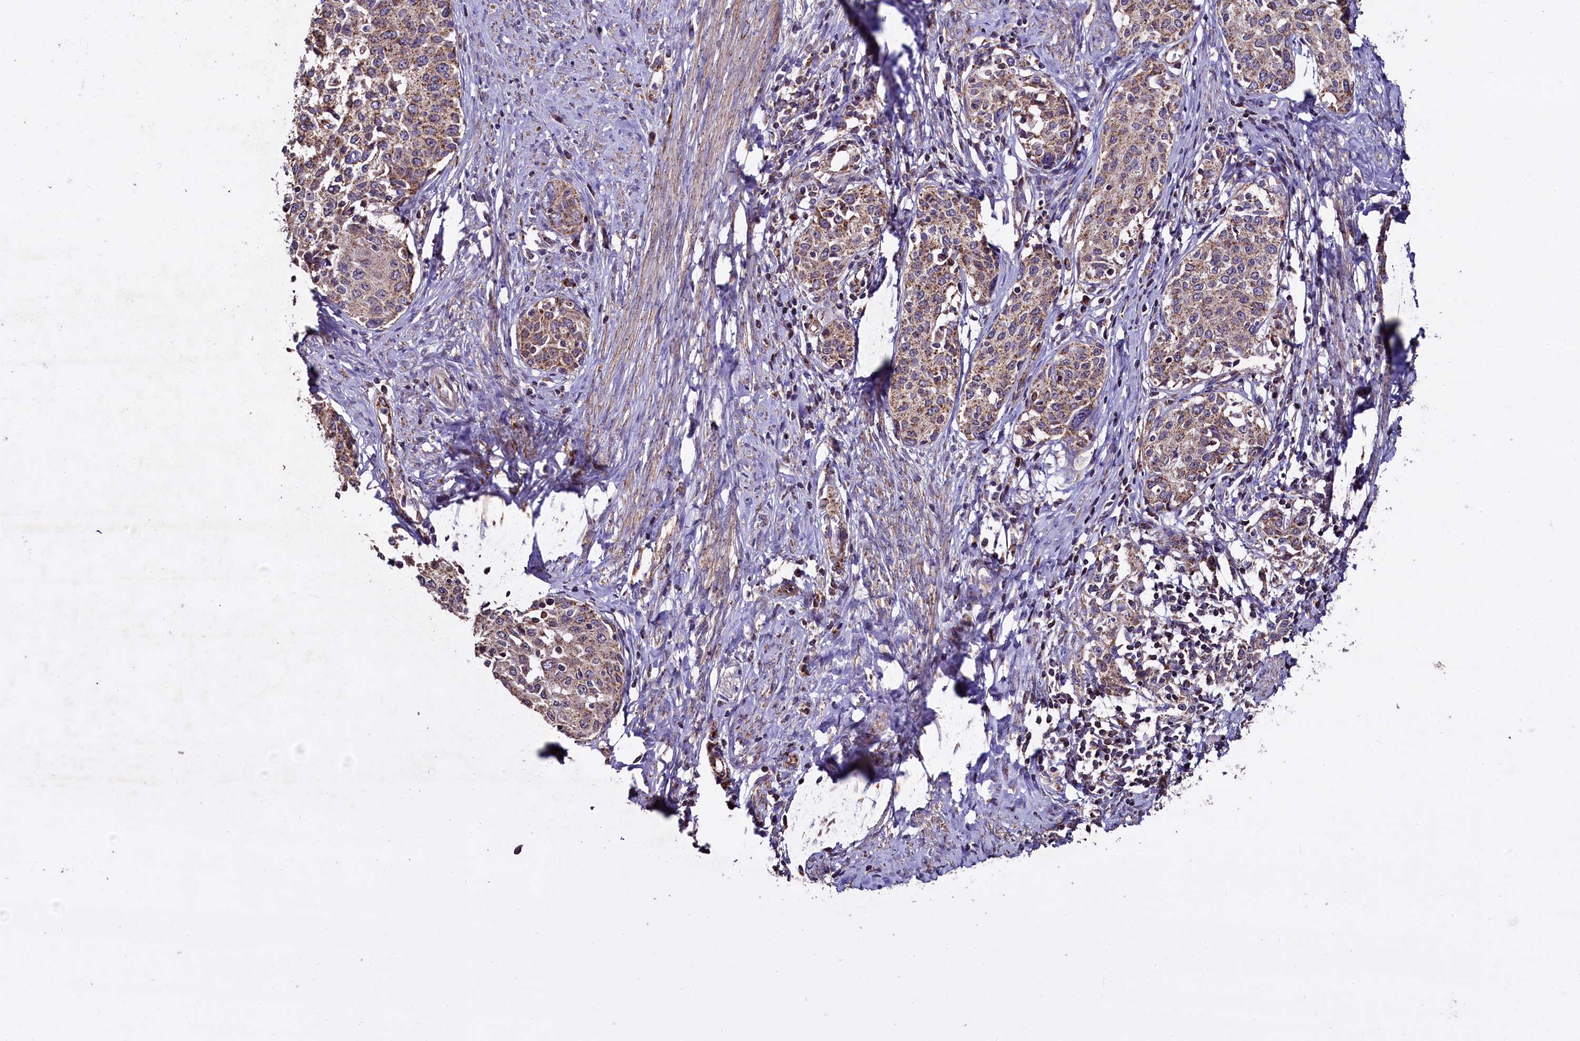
{"staining": {"intensity": "moderate", "quantity": ">75%", "location": "cytoplasmic/membranous"}, "tissue": "cervical cancer", "cell_type": "Tumor cells", "image_type": "cancer", "snomed": [{"axis": "morphology", "description": "Squamous cell carcinoma, NOS"}, {"axis": "morphology", "description": "Adenocarcinoma, NOS"}, {"axis": "topography", "description": "Cervix"}], "caption": "Approximately >75% of tumor cells in cervical cancer (squamous cell carcinoma) exhibit moderate cytoplasmic/membranous protein staining as visualized by brown immunohistochemical staining.", "gene": "COQ9", "patient": {"sex": "female", "age": 52}}